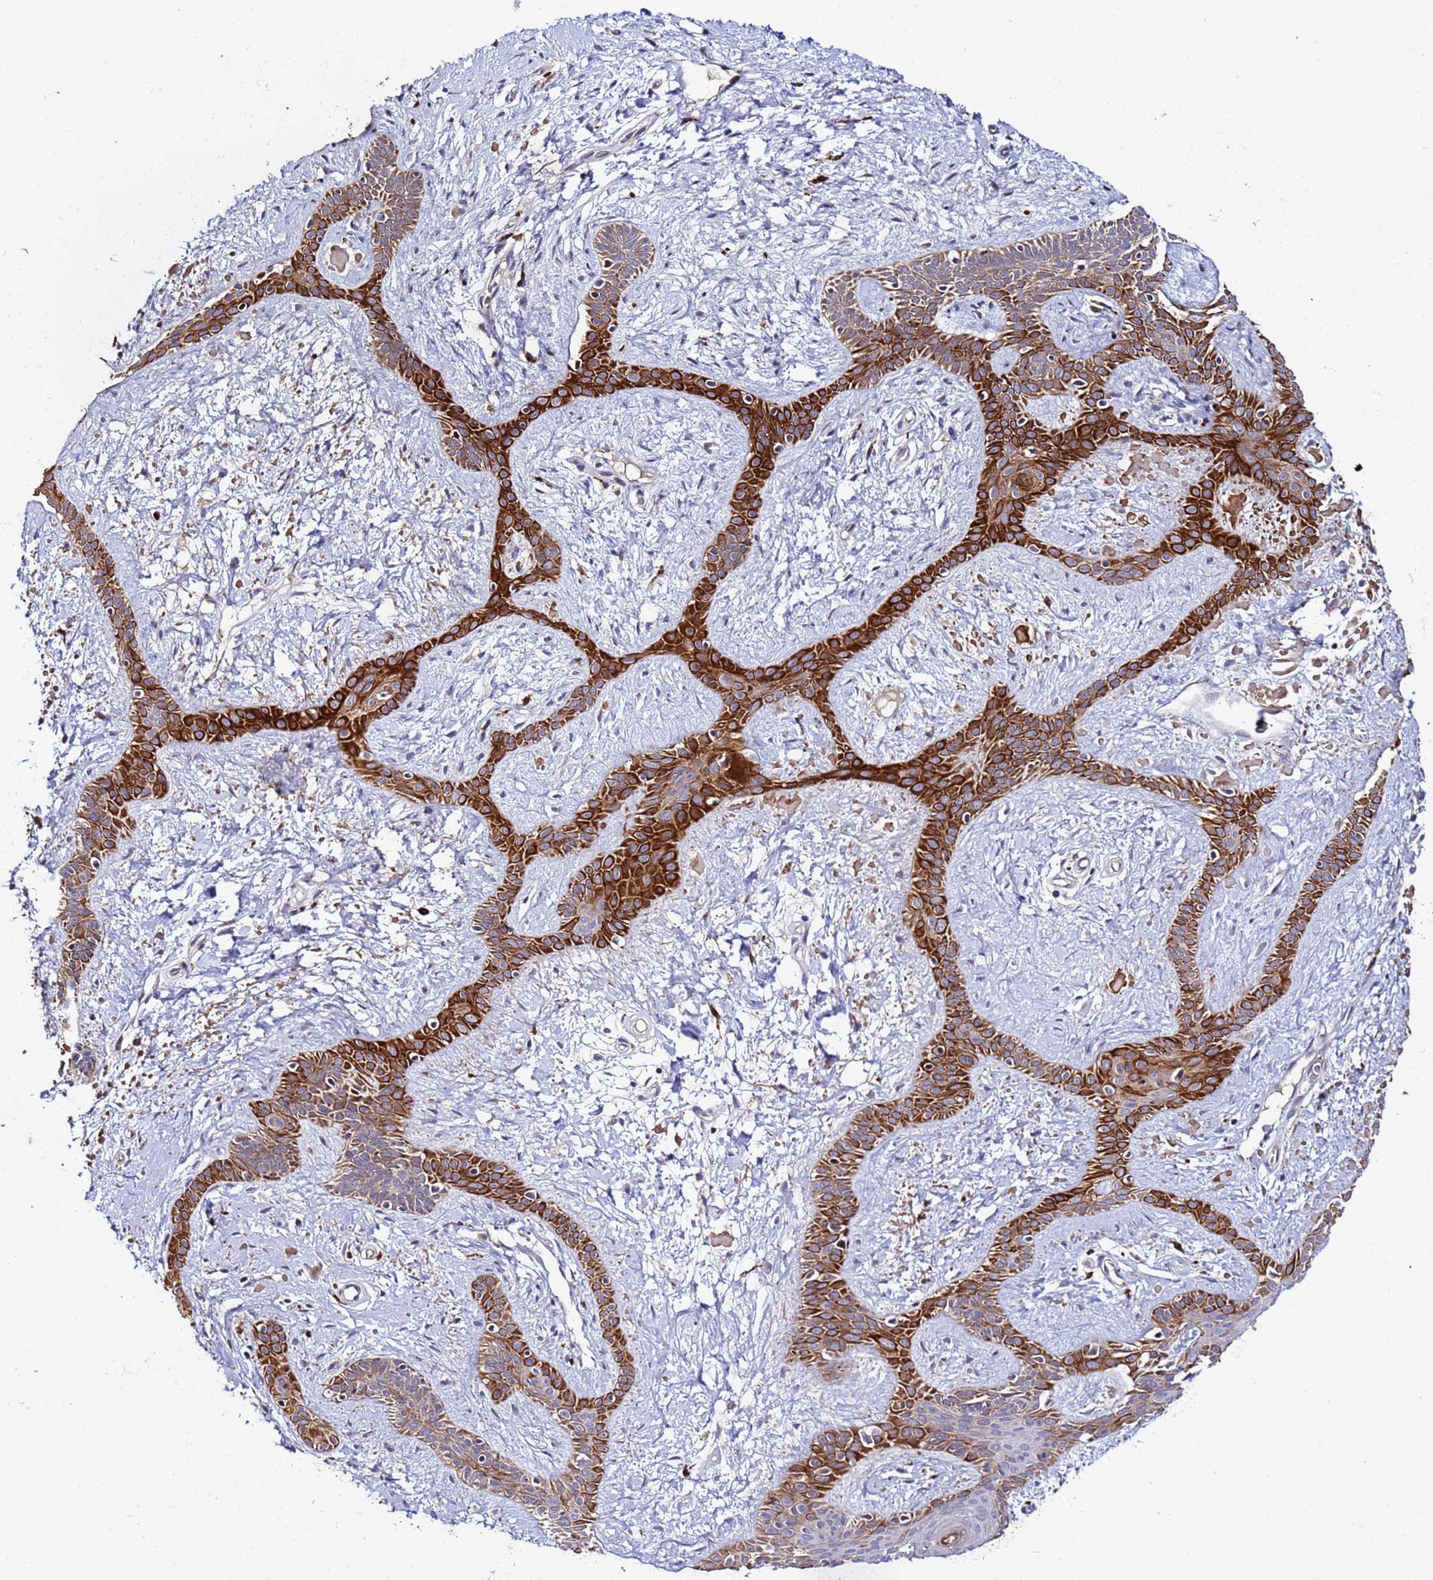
{"staining": {"intensity": "strong", "quantity": ">75%", "location": "cytoplasmic/membranous"}, "tissue": "skin cancer", "cell_type": "Tumor cells", "image_type": "cancer", "snomed": [{"axis": "morphology", "description": "Basal cell carcinoma"}, {"axis": "topography", "description": "Skin"}], "caption": "Immunohistochemistry of human basal cell carcinoma (skin) displays high levels of strong cytoplasmic/membranous positivity in about >75% of tumor cells.", "gene": "PLXDC2", "patient": {"sex": "male", "age": 78}}